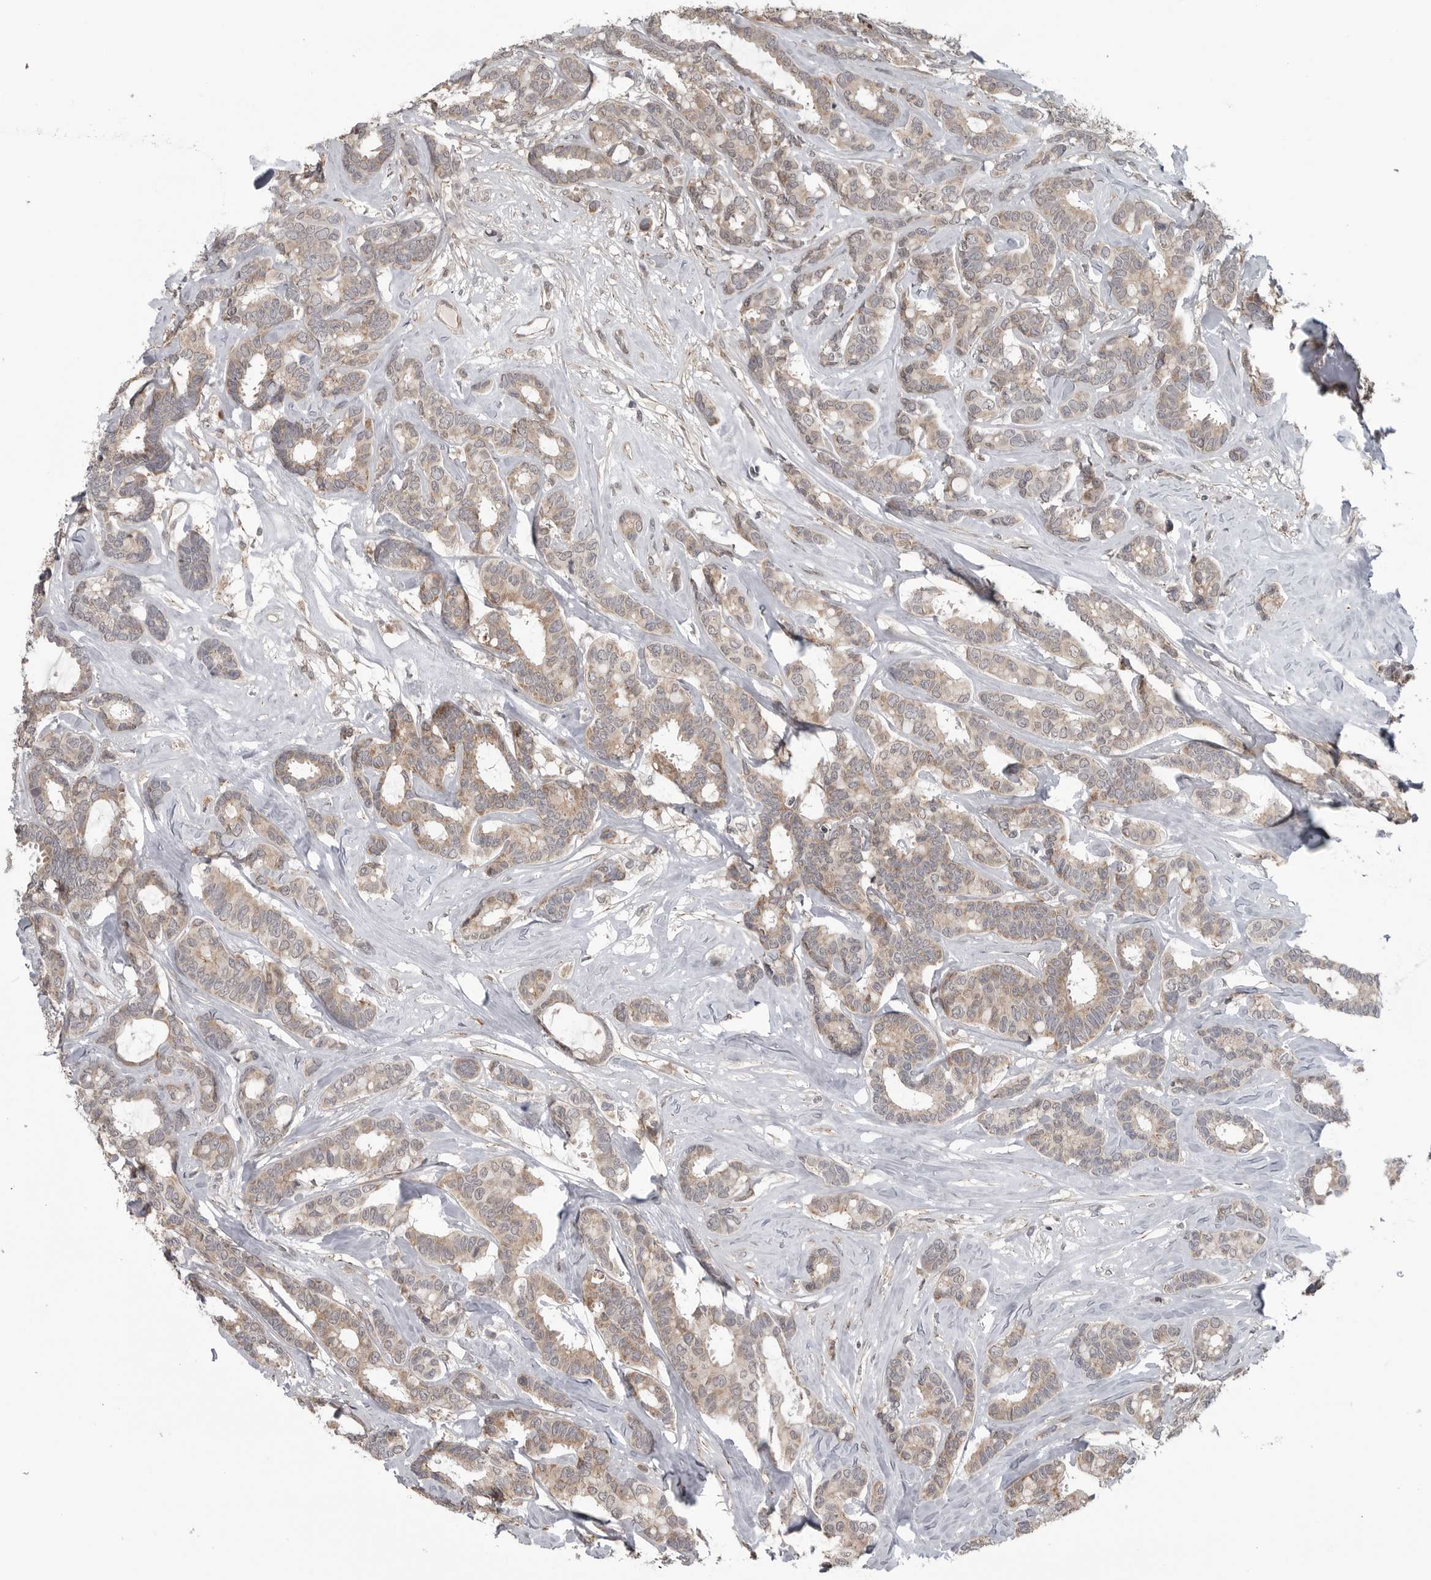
{"staining": {"intensity": "weak", "quantity": ">75%", "location": "cytoplasmic/membranous"}, "tissue": "breast cancer", "cell_type": "Tumor cells", "image_type": "cancer", "snomed": [{"axis": "morphology", "description": "Duct carcinoma"}, {"axis": "topography", "description": "Breast"}], "caption": "Weak cytoplasmic/membranous expression is appreciated in approximately >75% of tumor cells in breast infiltrating ductal carcinoma. Using DAB (3,3'-diaminobenzidine) (brown) and hematoxylin (blue) stains, captured at high magnification using brightfield microscopy.", "gene": "FAAP100", "patient": {"sex": "female", "age": 87}}